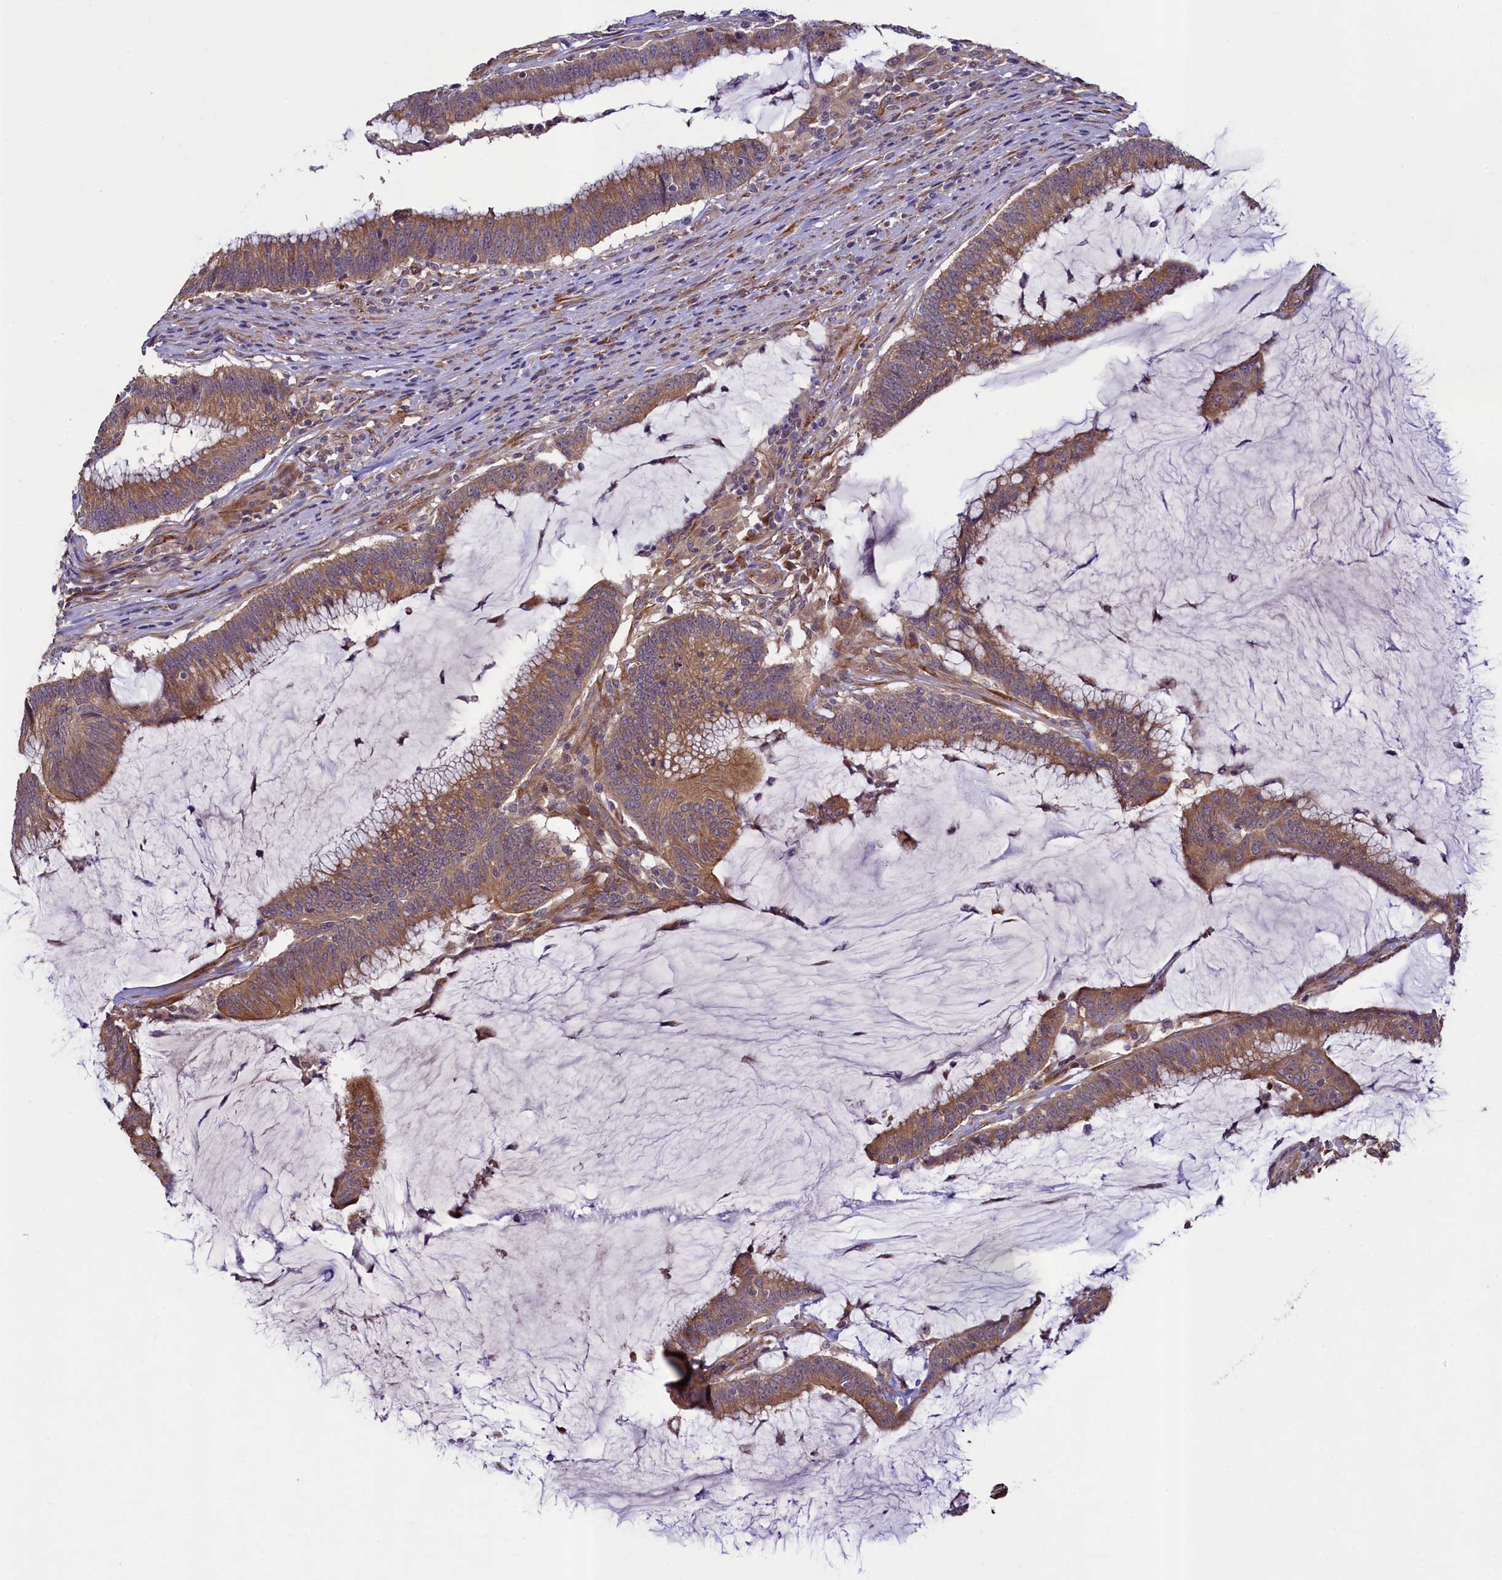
{"staining": {"intensity": "moderate", "quantity": ">75%", "location": "cytoplasmic/membranous"}, "tissue": "colorectal cancer", "cell_type": "Tumor cells", "image_type": "cancer", "snomed": [{"axis": "morphology", "description": "Adenocarcinoma, NOS"}, {"axis": "topography", "description": "Rectum"}], "caption": "Immunohistochemical staining of human colorectal adenocarcinoma displays medium levels of moderate cytoplasmic/membranous protein expression in about >75% of tumor cells. (brown staining indicates protein expression, while blue staining denotes nuclei).", "gene": "CCDC102A", "patient": {"sex": "female", "age": 77}}